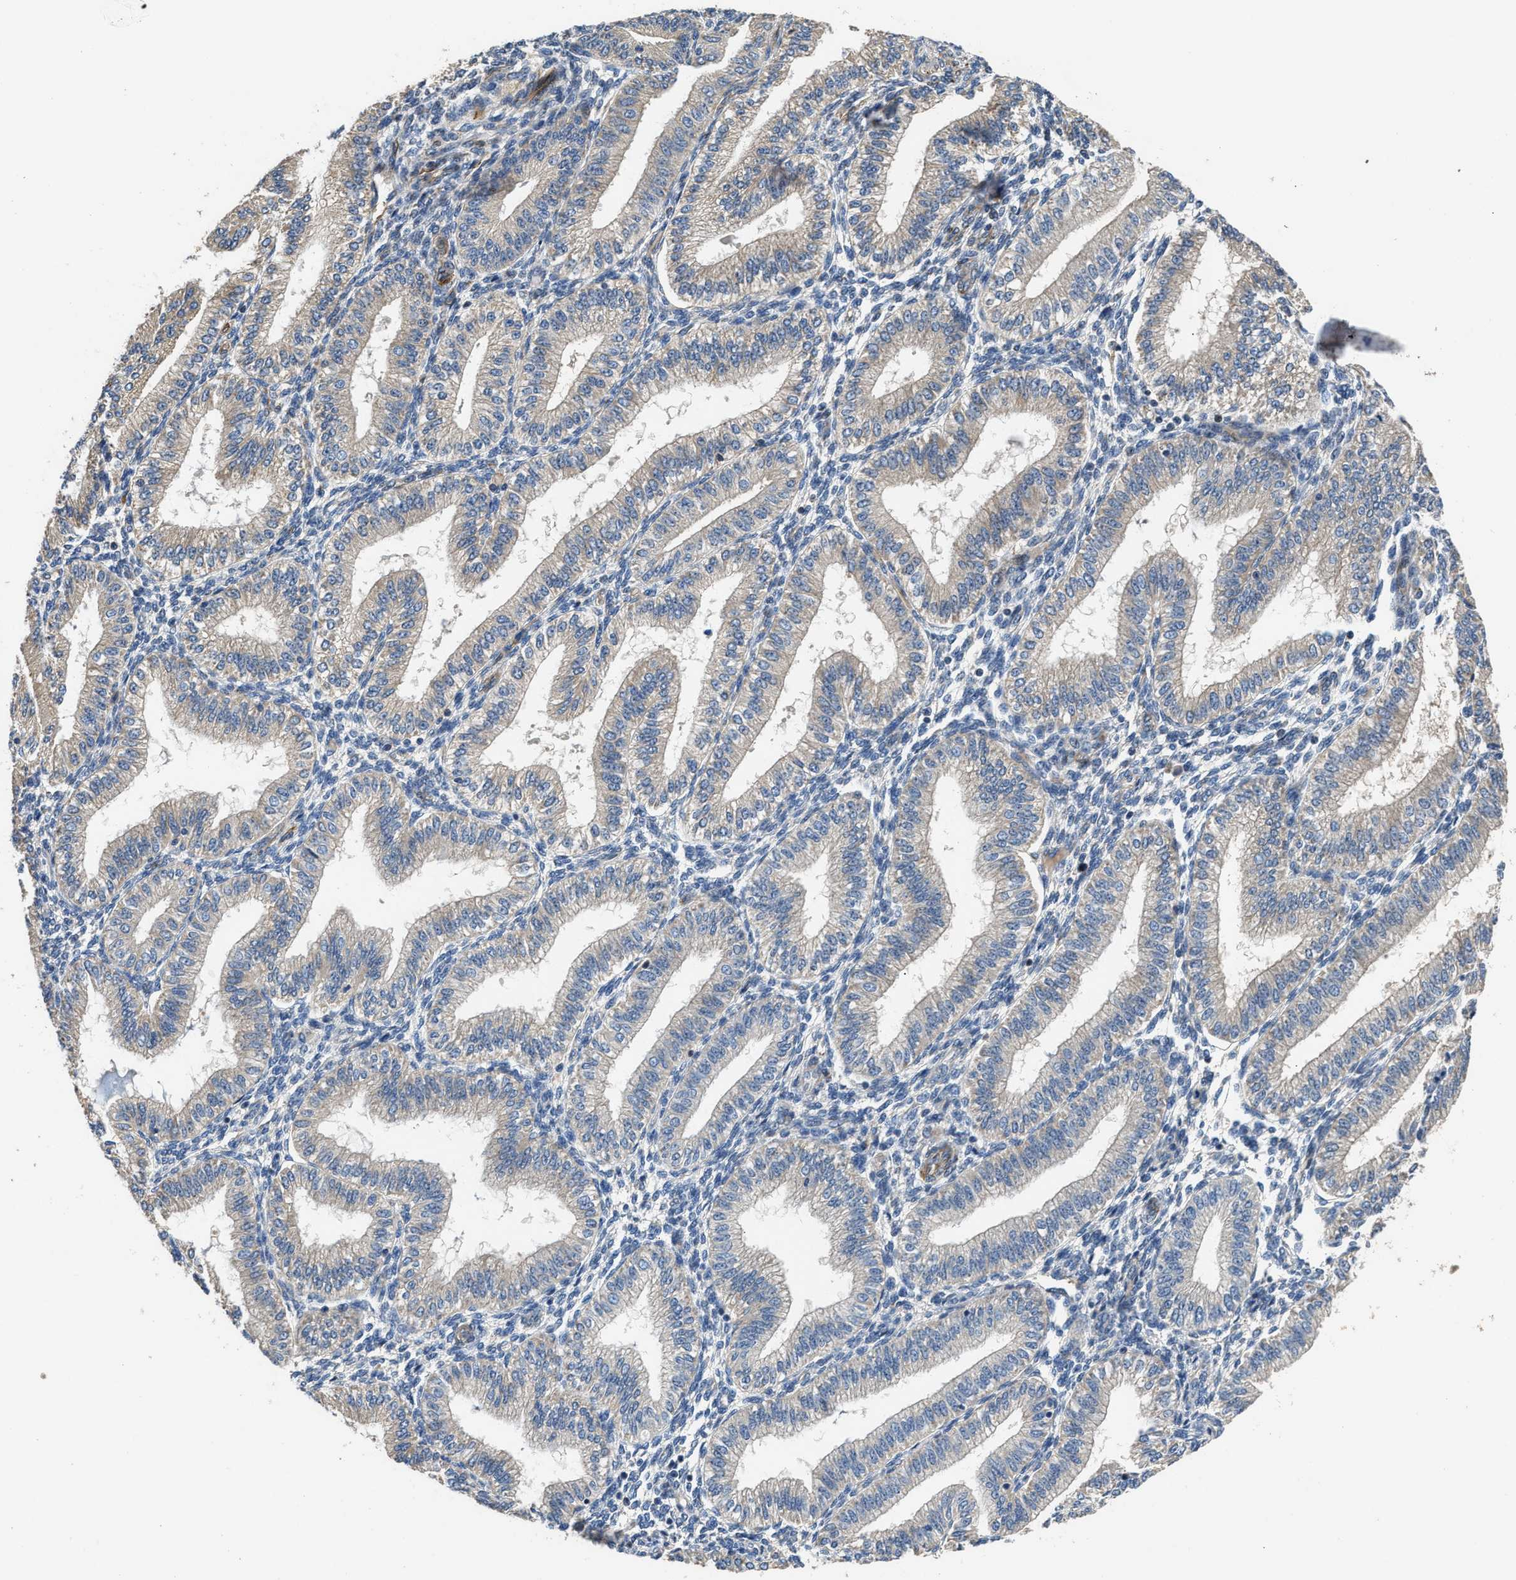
{"staining": {"intensity": "negative", "quantity": "none", "location": "none"}, "tissue": "endometrium", "cell_type": "Cells in endometrial stroma", "image_type": "normal", "snomed": [{"axis": "morphology", "description": "Normal tissue, NOS"}, {"axis": "topography", "description": "Endometrium"}], "caption": "Cells in endometrial stroma are negative for brown protein staining in unremarkable endometrium. (Brightfield microscopy of DAB (3,3'-diaminobenzidine) immunohistochemistry at high magnification).", "gene": "IL17RC", "patient": {"sex": "female", "age": 39}}